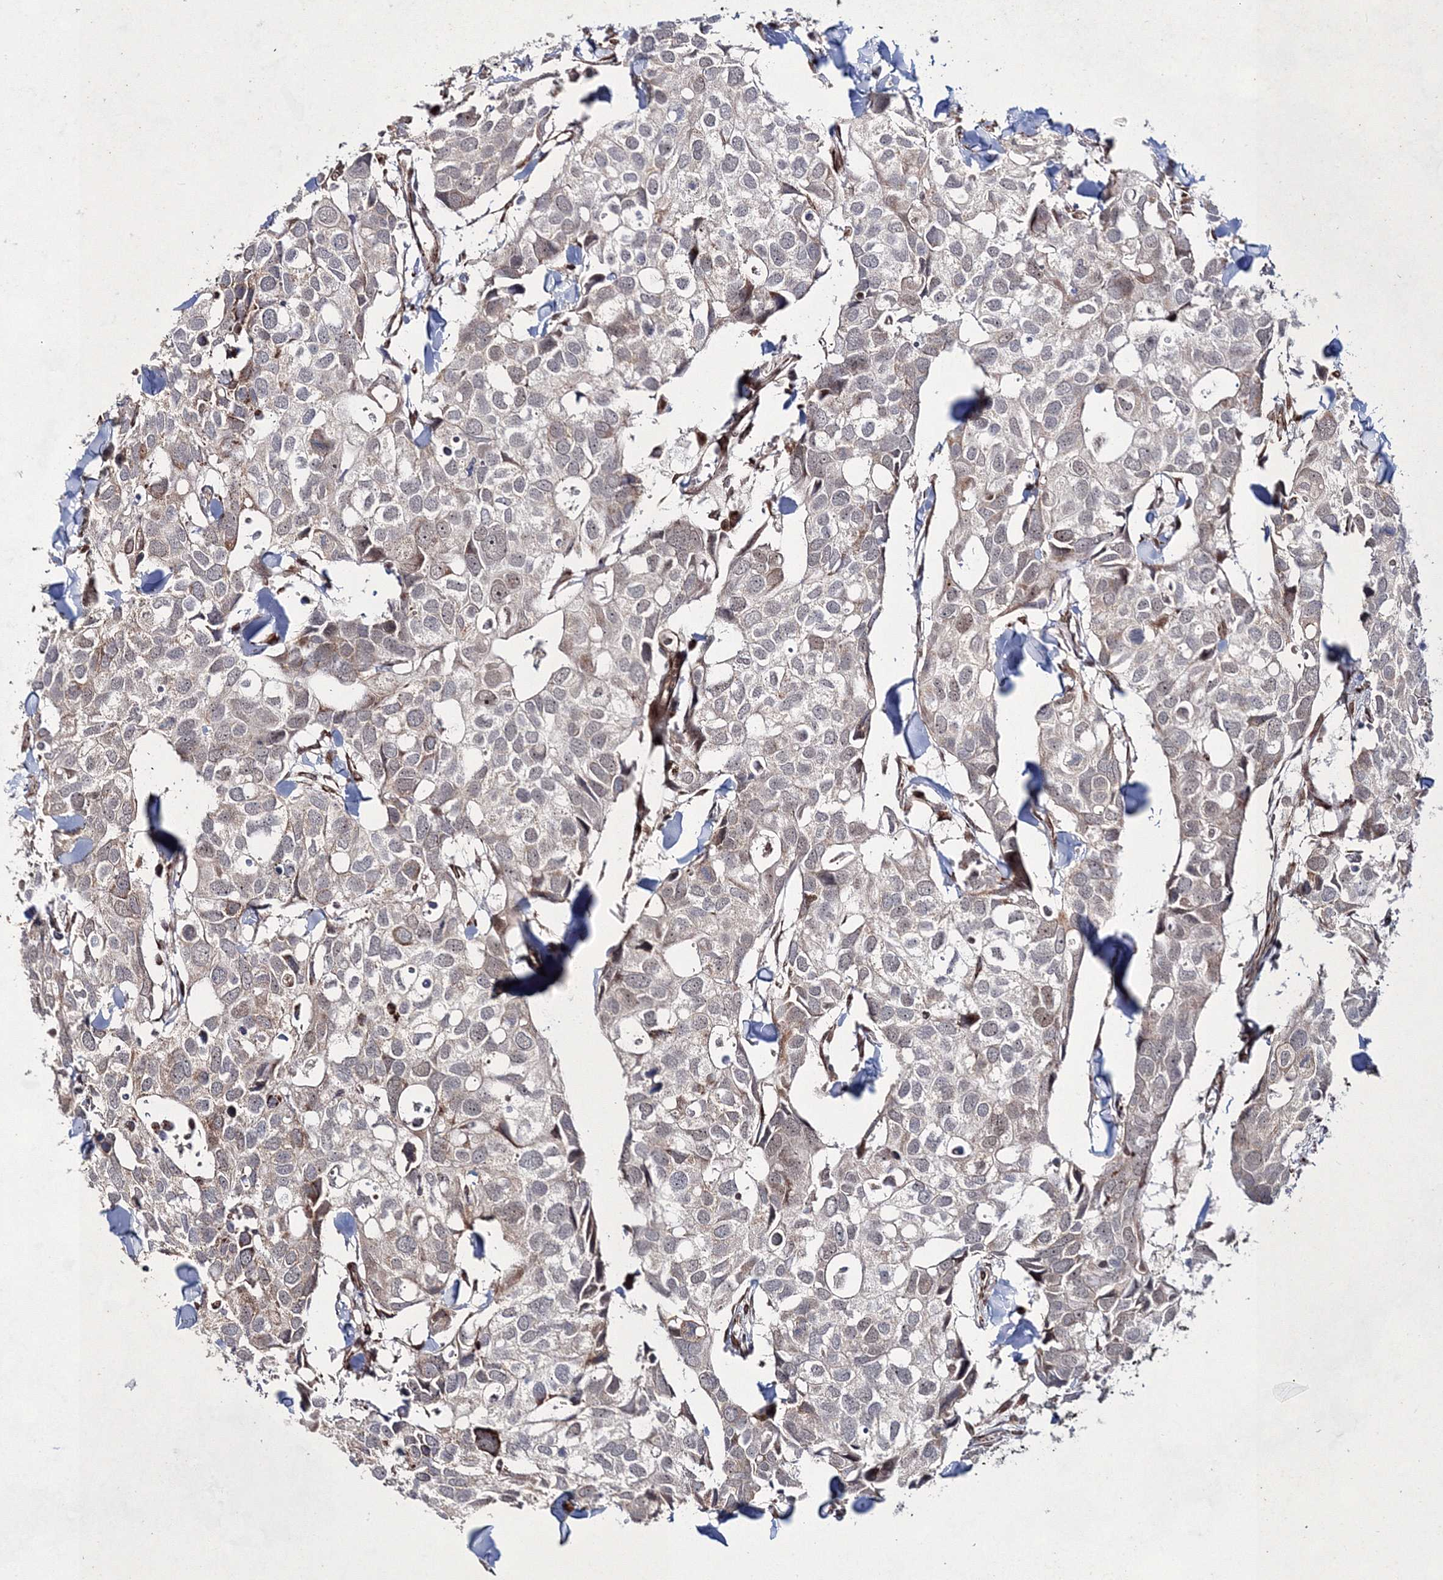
{"staining": {"intensity": "weak", "quantity": "<25%", "location": "cytoplasmic/membranous,nuclear"}, "tissue": "breast cancer", "cell_type": "Tumor cells", "image_type": "cancer", "snomed": [{"axis": "morphology", "description": "Duct carcinoma"}, {"axis": "topography", "description": "Breast"}], "caption": "Breast cancer stained for a protein using immunohistochemistry shows no staining tumor cells.", "gene": "SNIP1", "patient": {"sex": "female", "age": 83}}